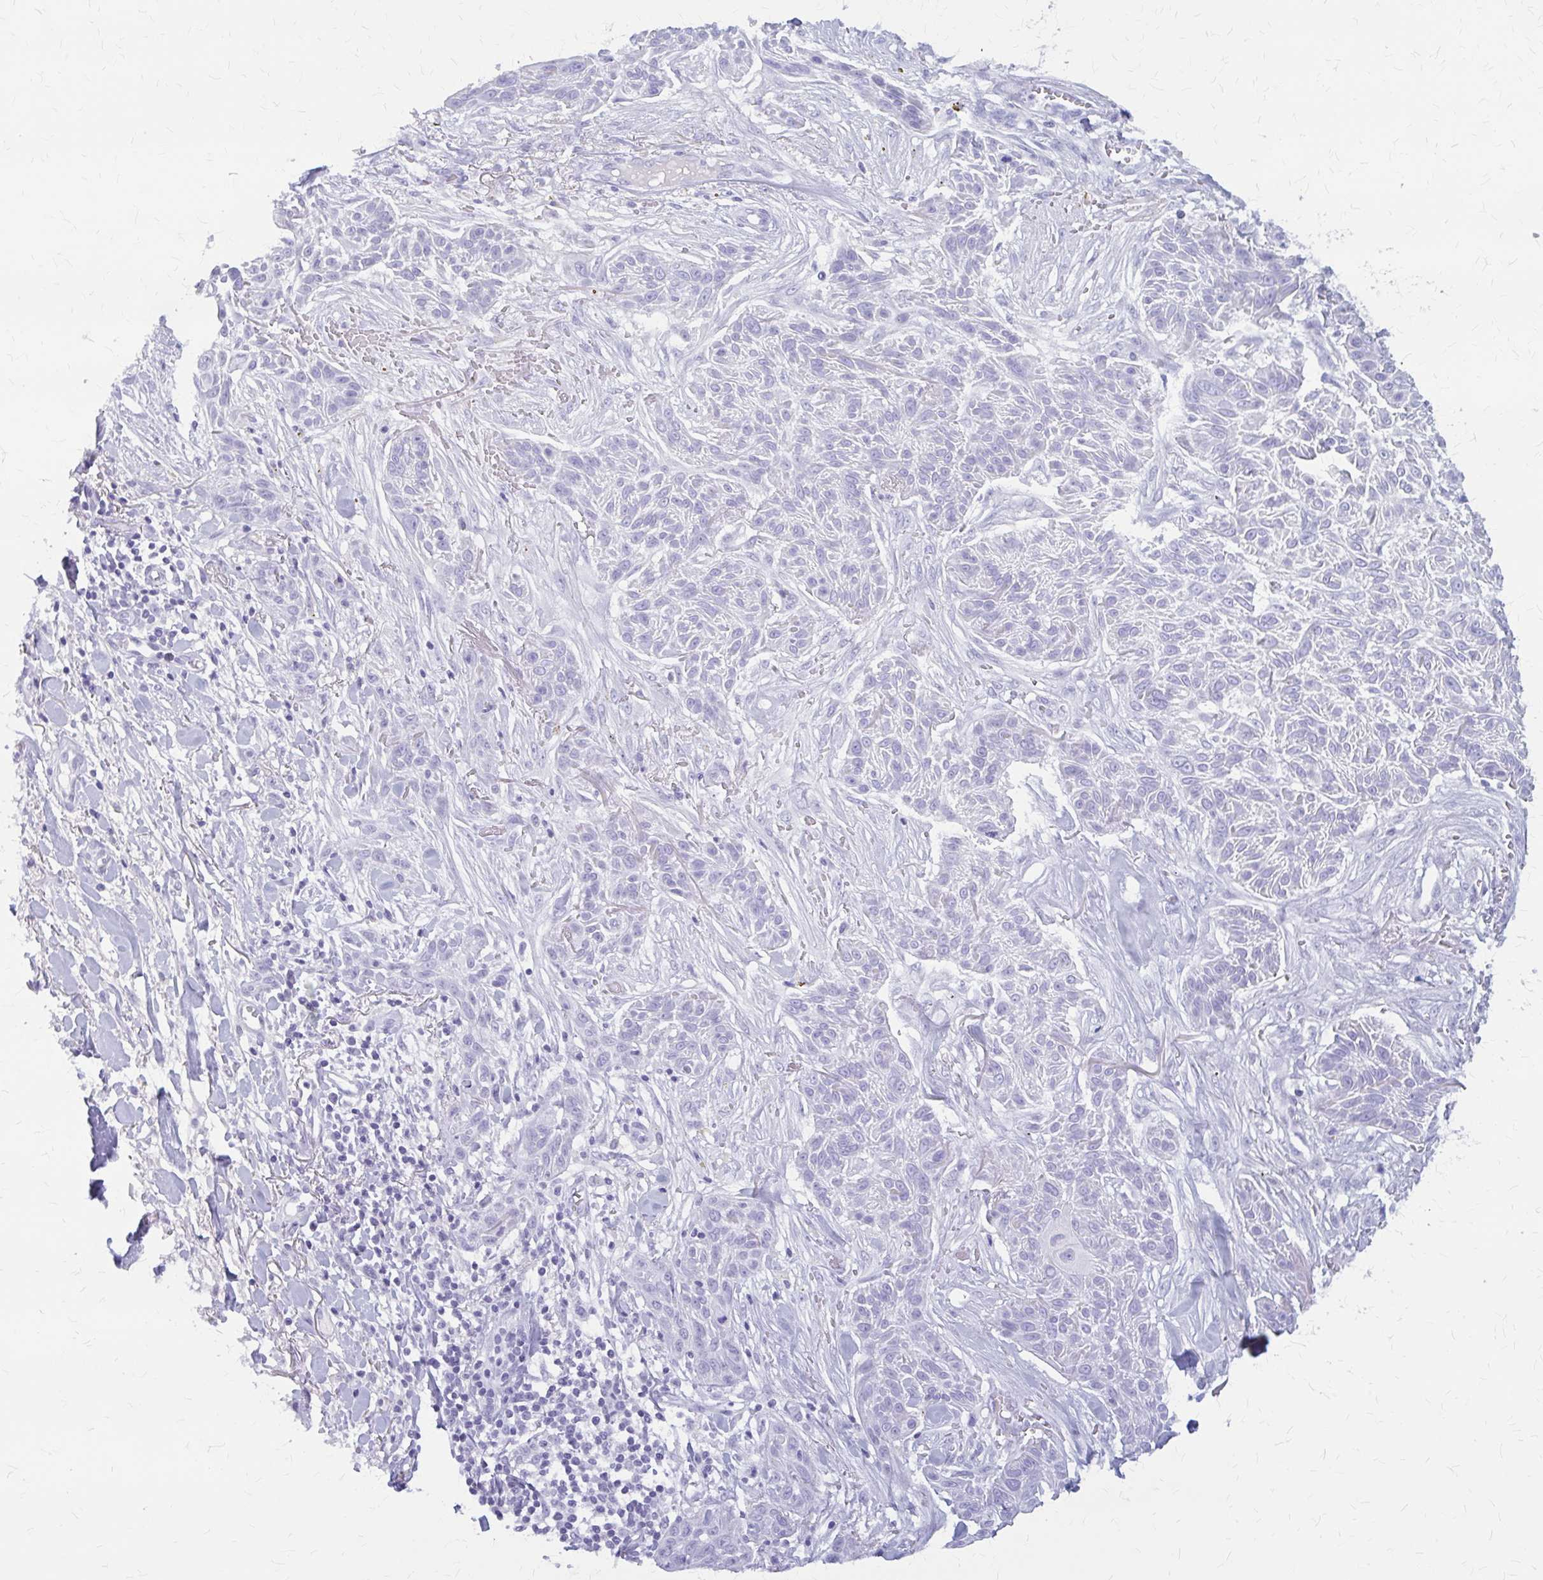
{"staining": {"intensity": "negative", "quantity": "none", "location": "none"}, "tissue": "skin cancer", "cell_type": "Tumor cells", "image_type": "cancer", "snomed": [{"axis": "morphology", "description": "Squamous cell carcinoma, NOS"}, {"axis": "topography", "description": "Skin"}], "caption": "This is an IHC histopathology image of human skin cancer. There is no expression in tumor cells.", "gene": "KLHDC7A", "patient": {"sex": "male", "age": 86}}